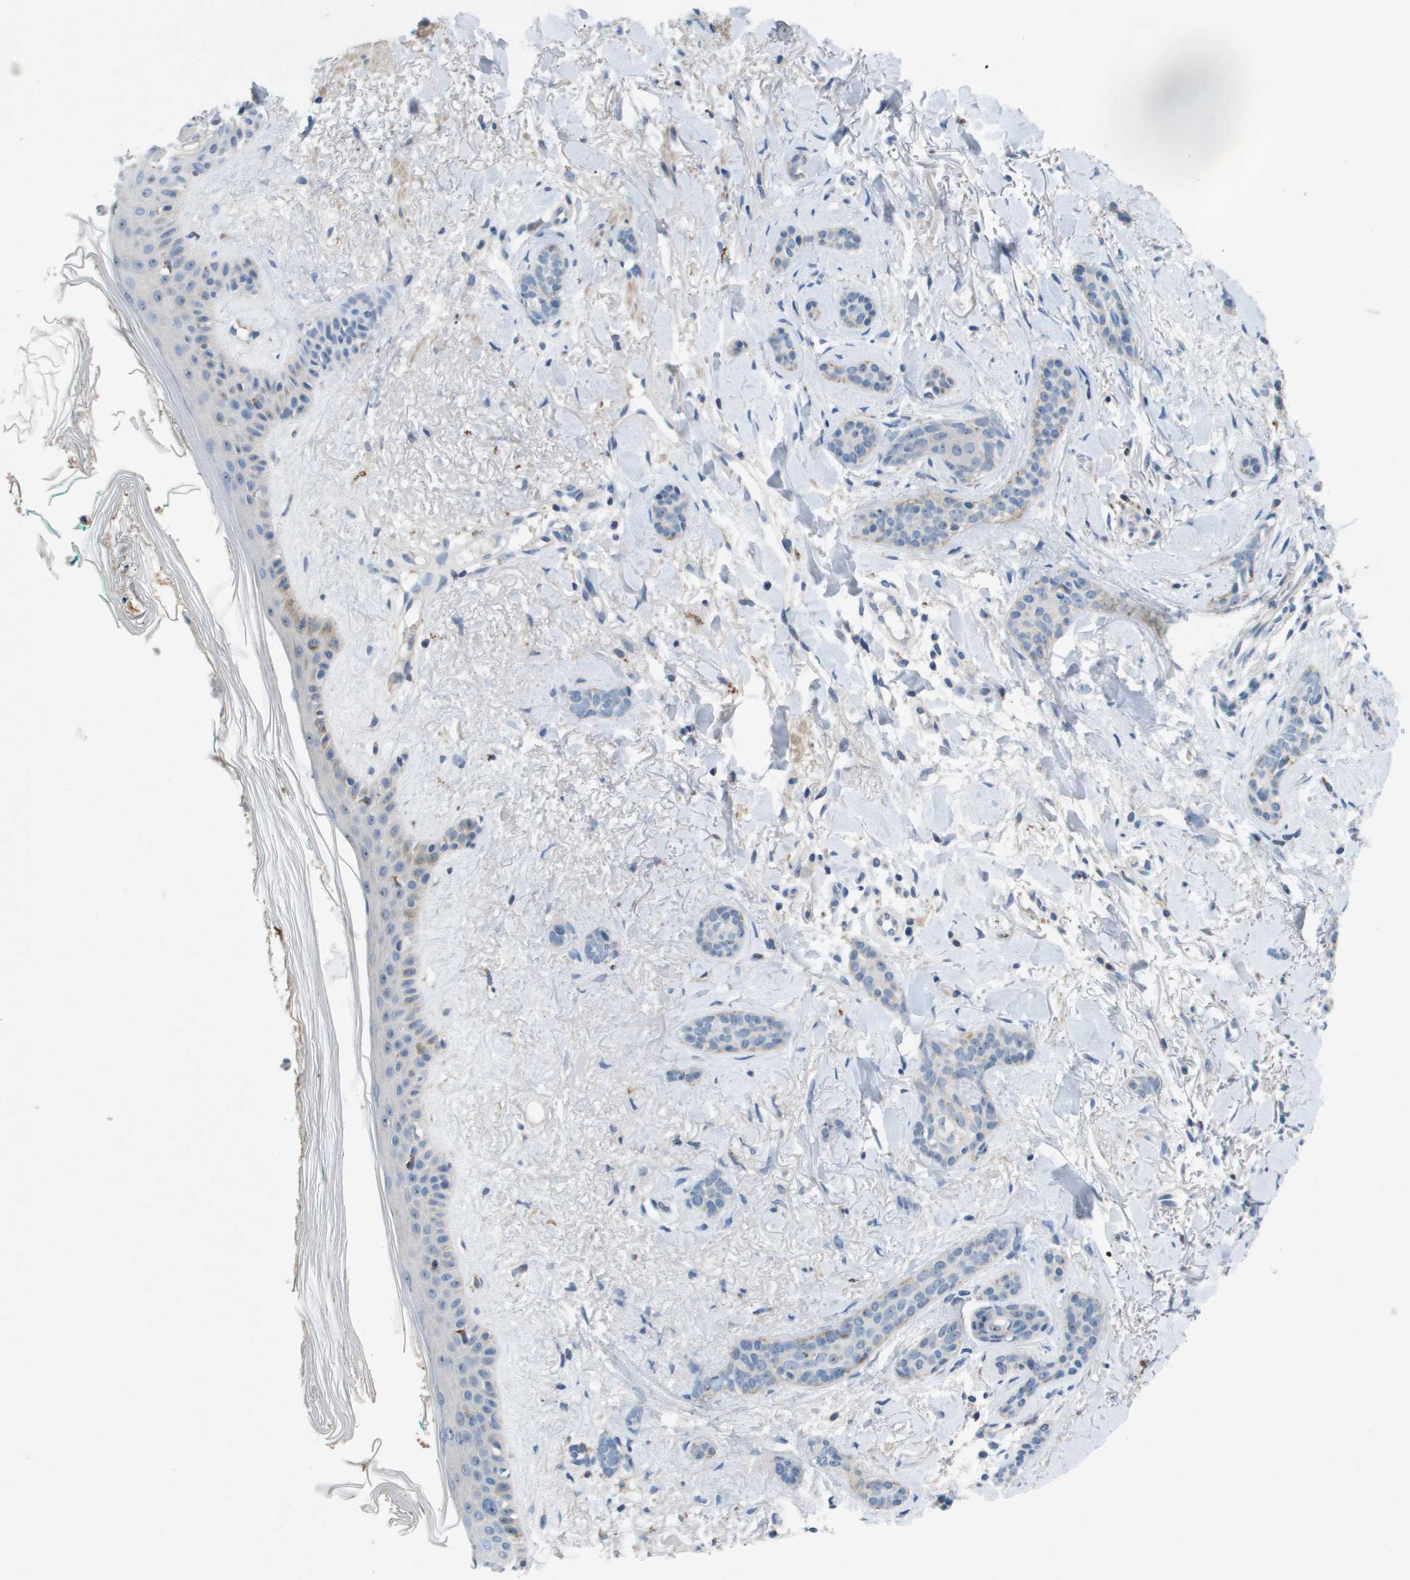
{"staining": {"intensity": "negative", "quantity": "none", "location": "none"}, "tissue": "skin cancer", "cell_type": "Tumor cells", "image_type": "cancer", "snomed": [{"axis": "morphology", "description": "Basal cell carcinoma"}, {"axis": "morphology", "description": "Adnexal tumor, benign"}, {"axis": "topography", "description": "Skin"}], "caption": "DAB (3,3'-diaminobenzidine) immunohistochemical staining of skin cancer exhibits no significant expression in tumor cells.", "gene": "B3GNT5", "patient": {"sex": "female", "age": 42}}